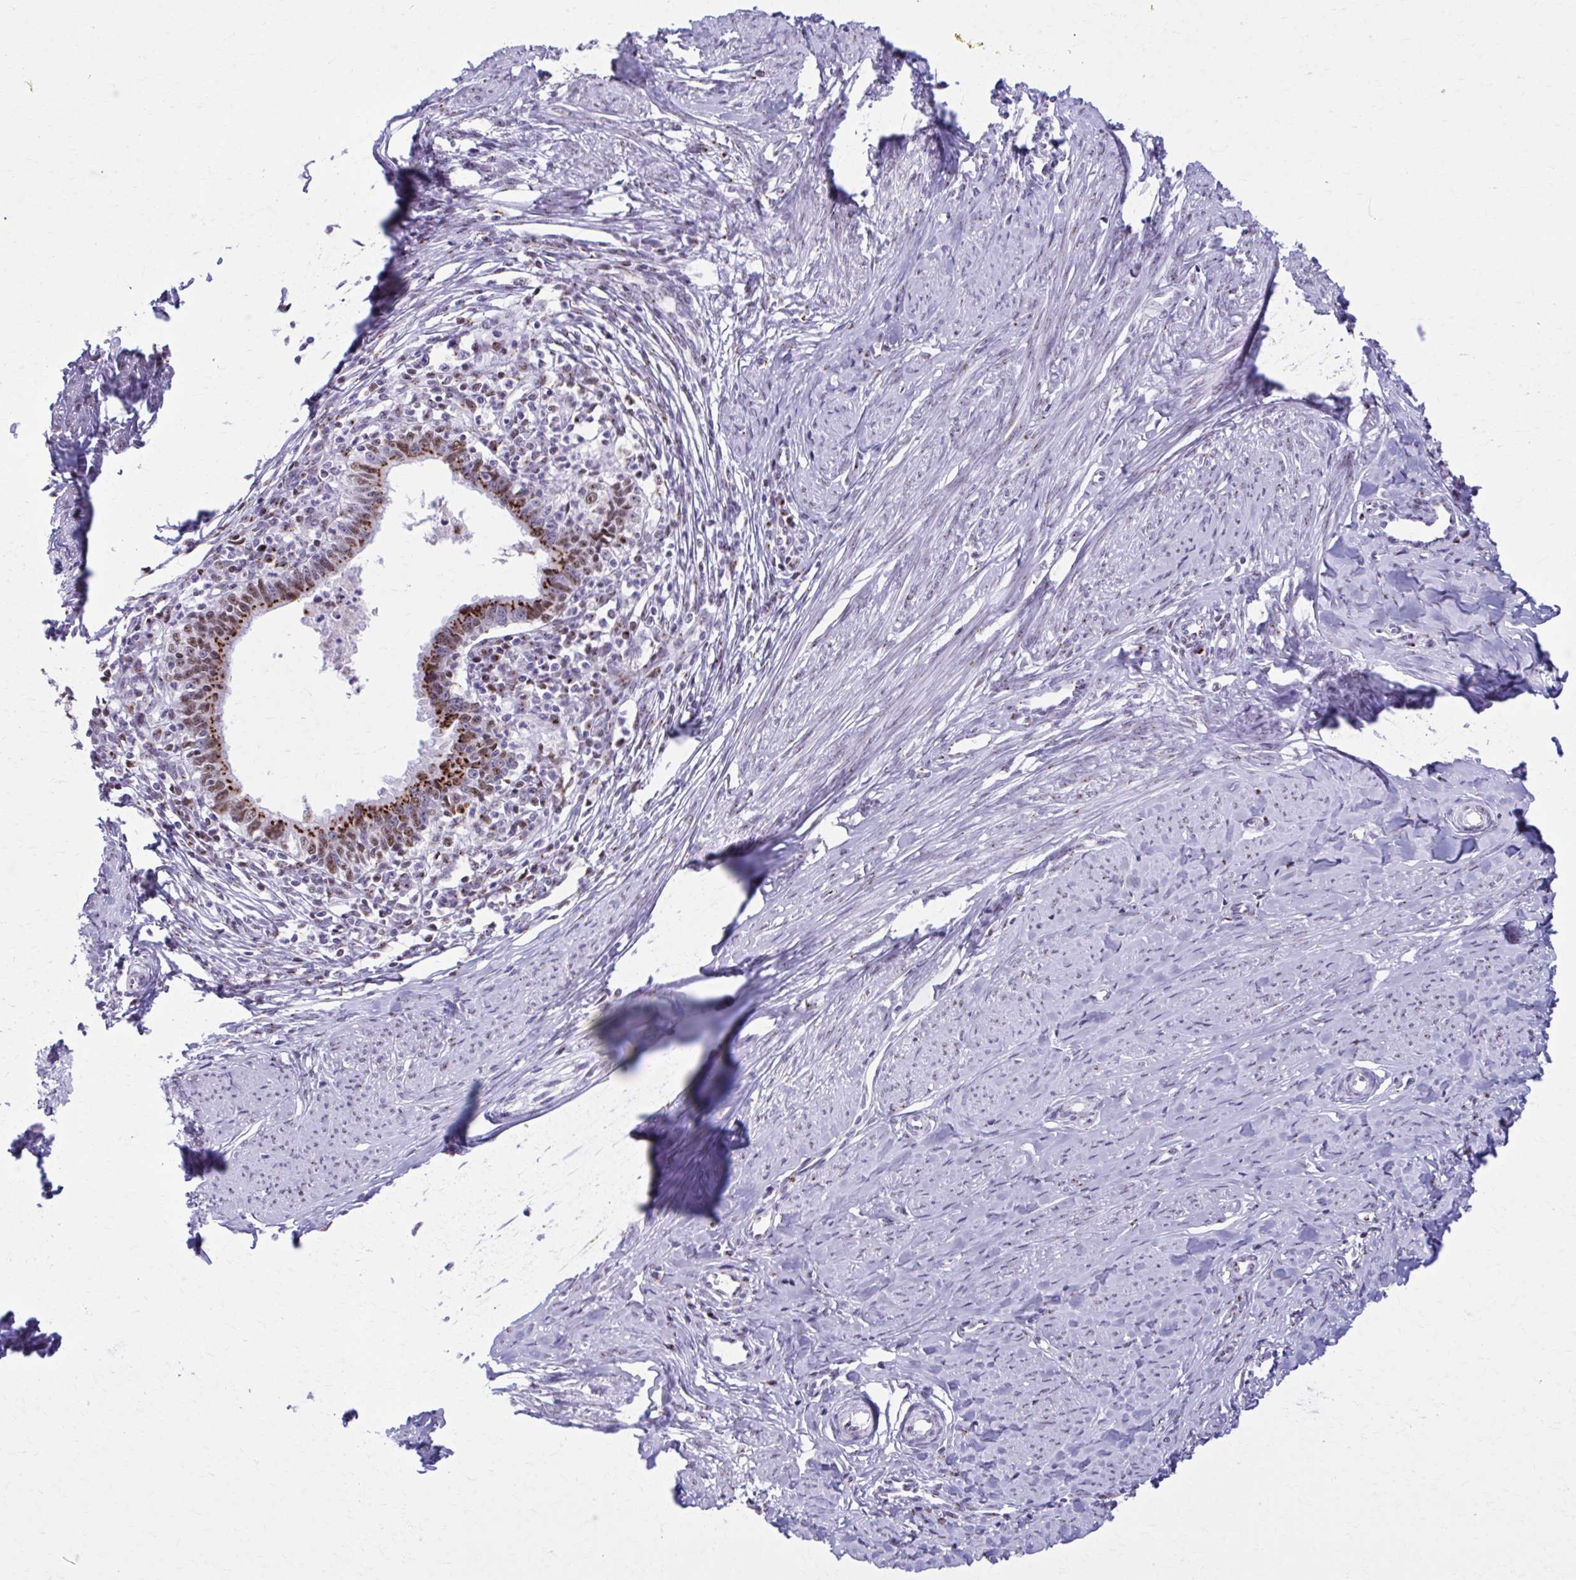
{"staining": {"intensity": "strong", "quantity": ">75%", "location": "cytoplasmic/membranous,nuclear"}, "tissue": "cervical cancer", "cell_type": "Tumor cells", "image_type": "cancer", "snomed": [{"axis": "morphology", "description": "Adenocarcinoma, NOS"}, {"axis": "topography", "description": "Cervix"}], "caption": "This is a photomicrograph of IHC staining of cervical adenocarcinoma, which shows strong positivity in the cytoplasmic/membranous and nuclear of tumor cells.", "gene": "ZNF682", "patient": {"sex": "female", "age": 36}}